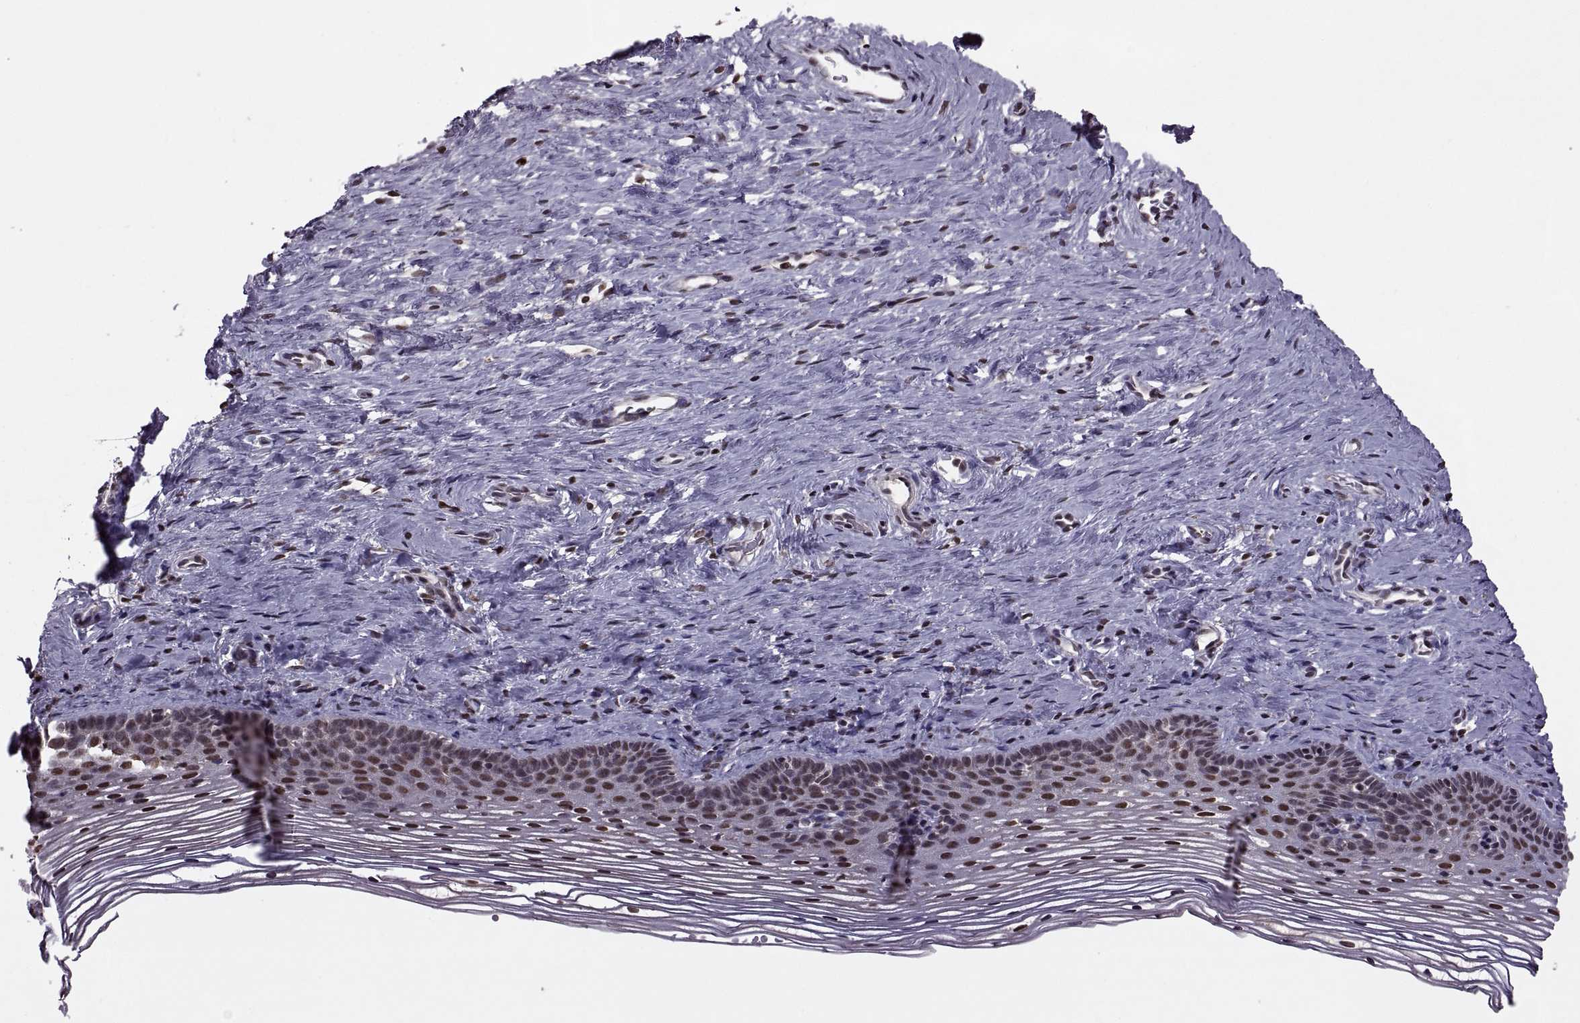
{"staining": {"intensity": "moderate", "quantity": ">75%", "location": "nuclear"}, "tissue": "cervix", "cell_type": "Glandular cells", "image_type": "normal", "snomed": [{"axis": "morphology", "description": "Normal tissue, NOS"}, {"axis": "topography", "description": "Cervix"}], "caption": "IHC (DAB) staining of normal human cervix shows moderate nuclear protein positivity in approximately >75% of glandular cells. (Stains: DAB in brown, nuclei in blue, Microscopy: brightfield microscopy at high magnification).", "gene": "INTS3", "patient": {"sex": "female", "age": 39}}